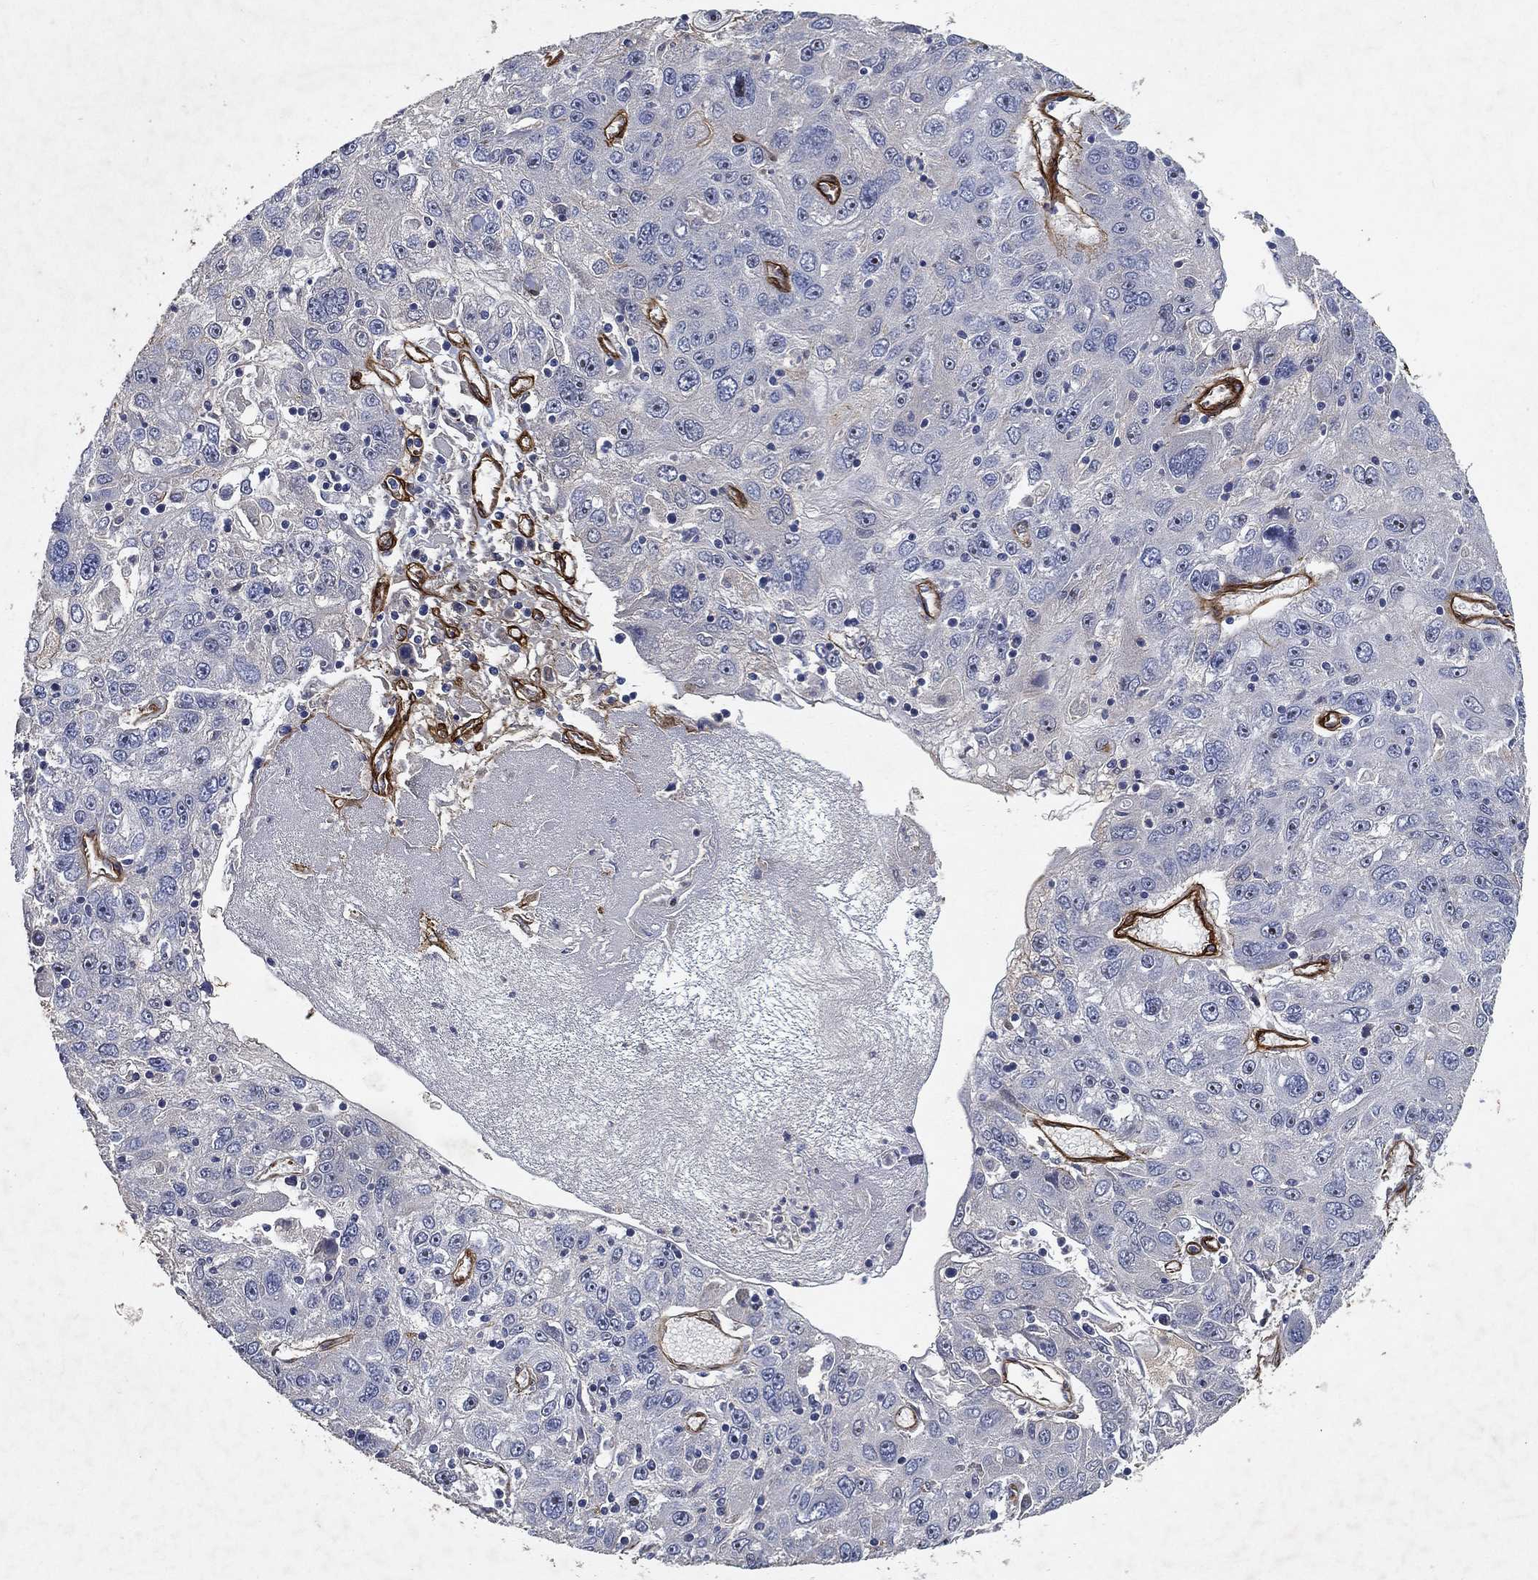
{"staining": {"intensity": "negative", "quantity": "none", "location": "none"}, "tissue": "stomach cancer", "cell_type": "Tumor cells", "image_type": "cancer", "snomed": [{"axis": "morphology", "description": "Adenocarcinoma, NOS"}, {"axis": "topography", "description": "Stomach"}], "caption": "Histopathology image shows no significant protein expression in tumor cells of stomach cancer.", "gene": "COL4A2", "patient": {"sex": "male", "age": 56}}